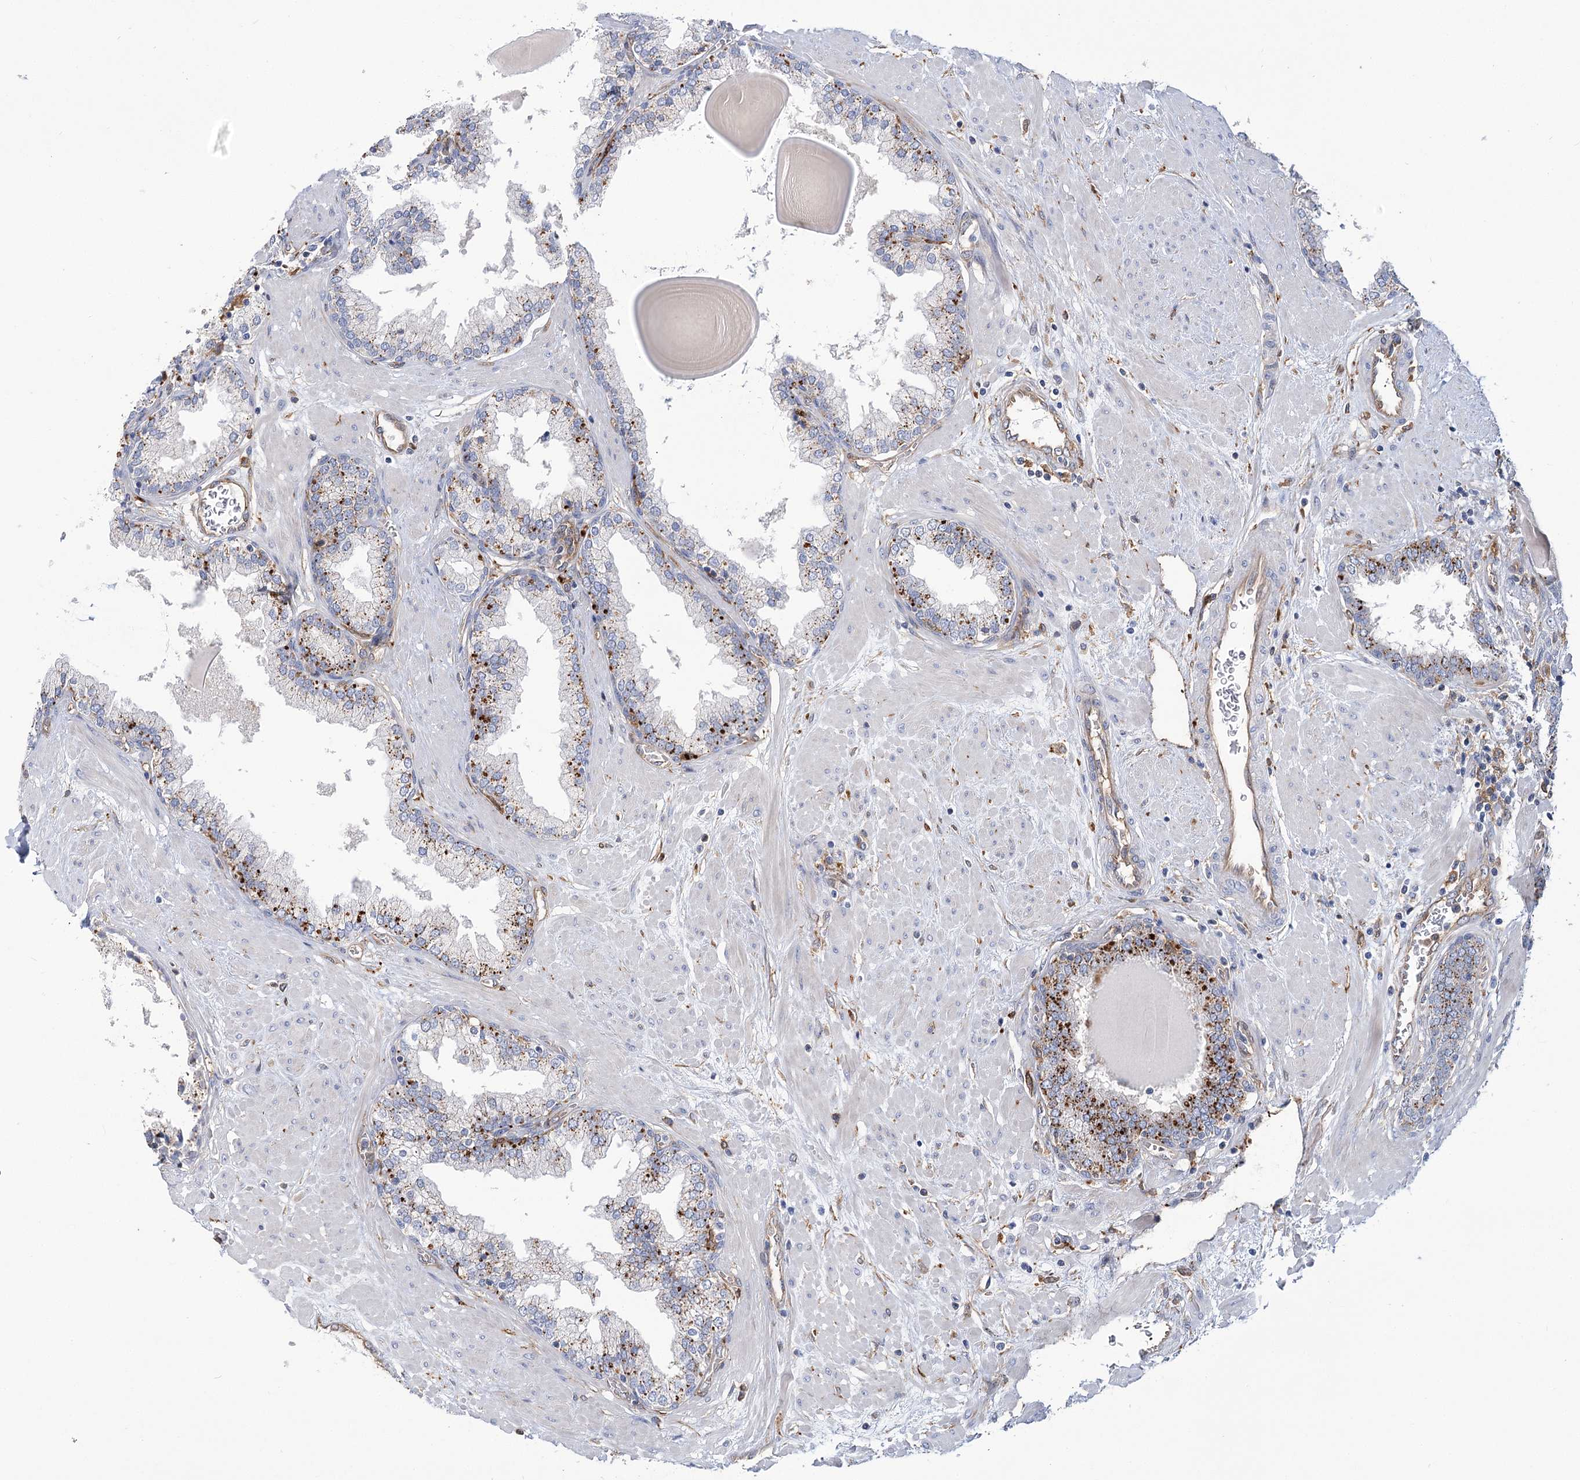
{"staining": {"intensity": "moderate", "quantity": ">75%", "location": "cytoplasmic/membranous"}, "tissue": "prostate", "cell_type": "Glandular cells", "image_type": "normal", "snomed": [{"axis": "morphology", "description": "Normal tissue, NOS"}, {"axis": "topography", "description": "Prostate"}], "caption": "IHC of normal human prostate exhibits medium levels of moderate cytoplasmic/membranous positivity in approximately >75% of glandular cells. (DAB IHC, brown staining for protein, blue staining for nuclei).", "gene": "GUSB", "patient": {"sex": "male", "age": 51}}